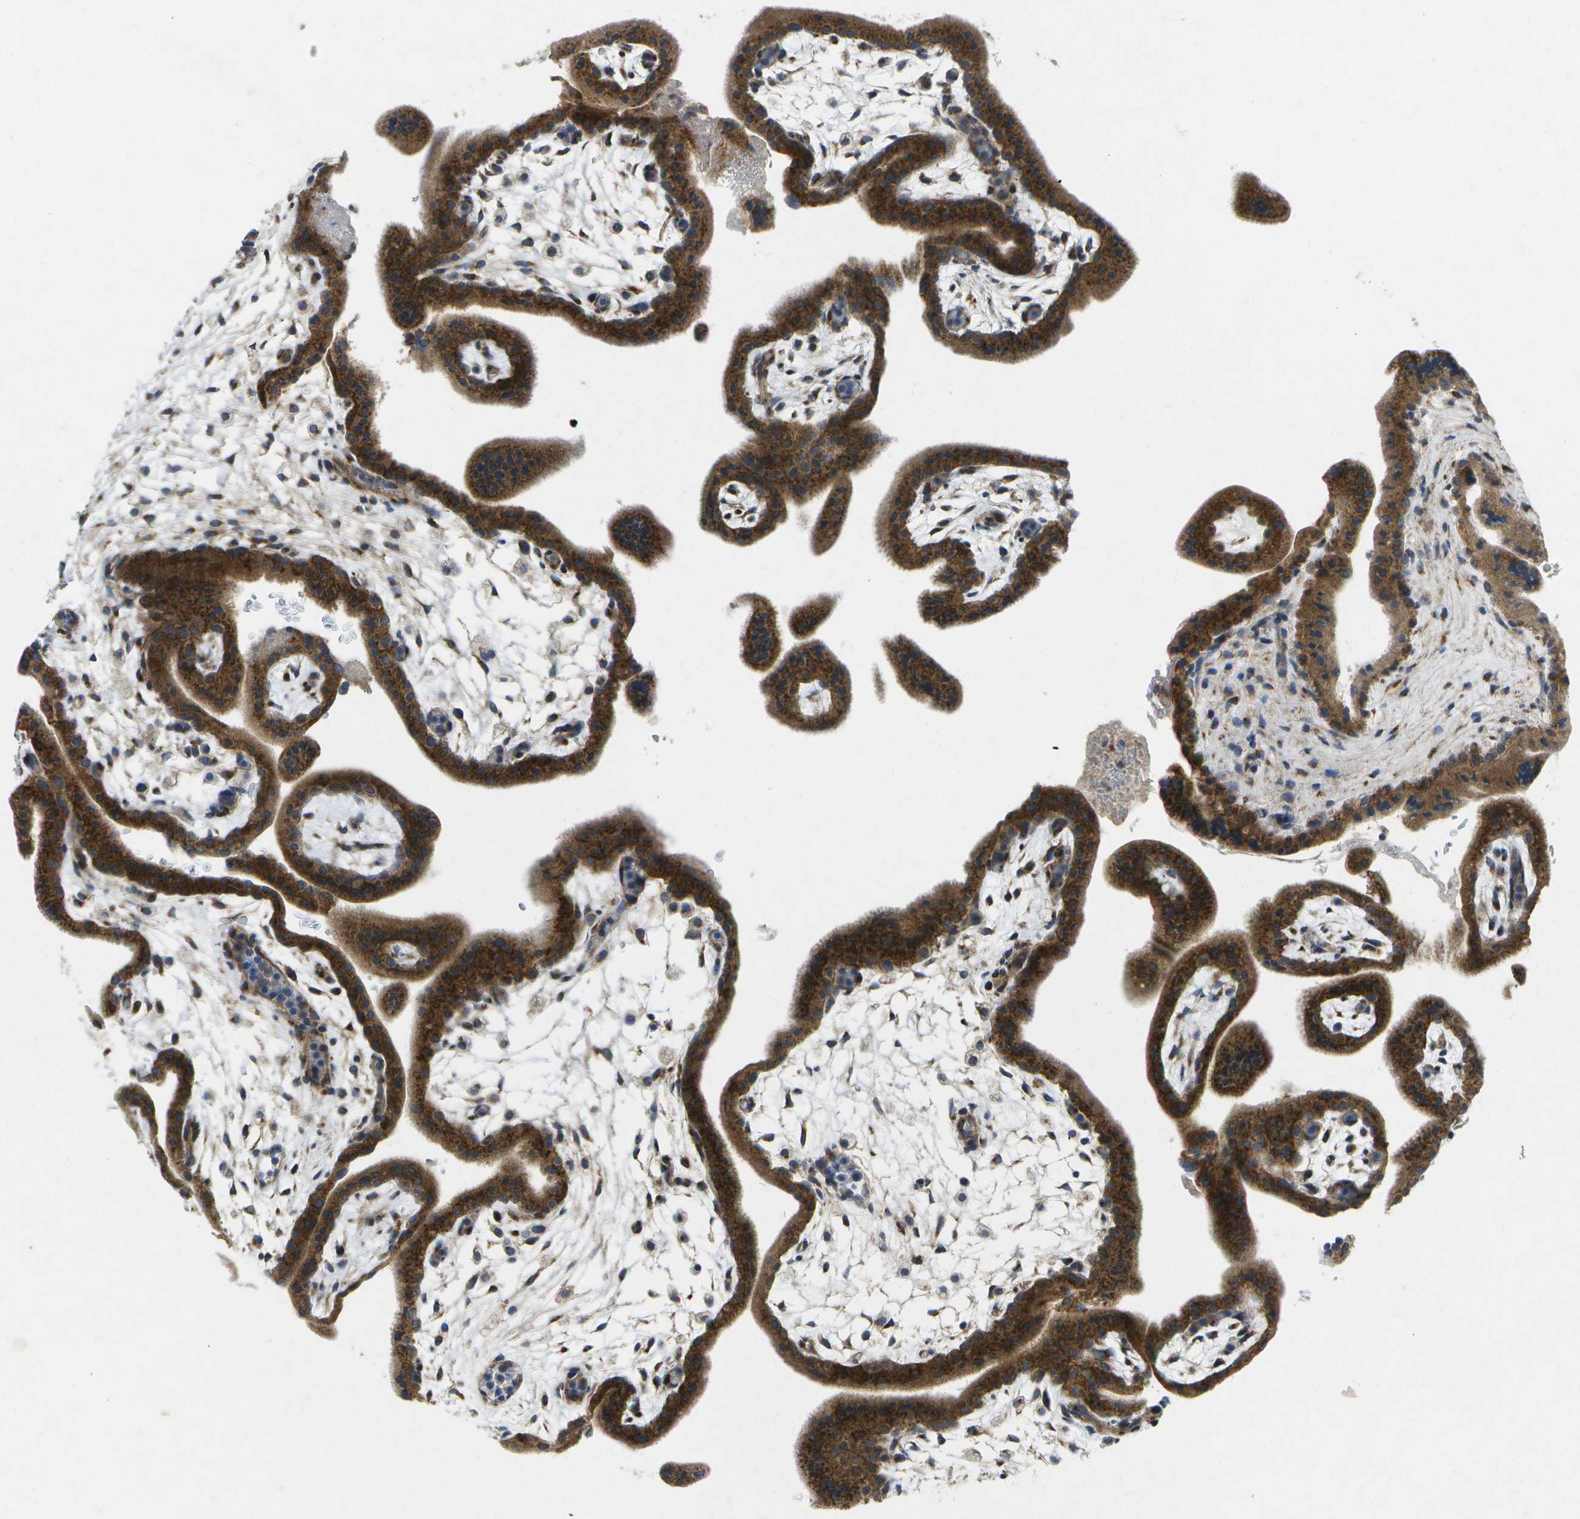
{"staining": {"intensity": "moderate", "quantity": ">75%", "location": "cytoplasmic/membranous"}, "tissue": "placenta", "cell_type": "Decidual cells", "image_type": "normal", "snomed": [{"axis": "morphology", "description": "Normal tissue, NOS"}, {"axis": "topography", "description": "Placenta"}], "caption": "Immunohistochemical staining of benign placenta exhibits >75% levels of moderate cytoplasmic/membranous protein expression in about >75% of decidual cells.", "gene": "KDELR1", "patient": {"sex": "female", "age": 35}}